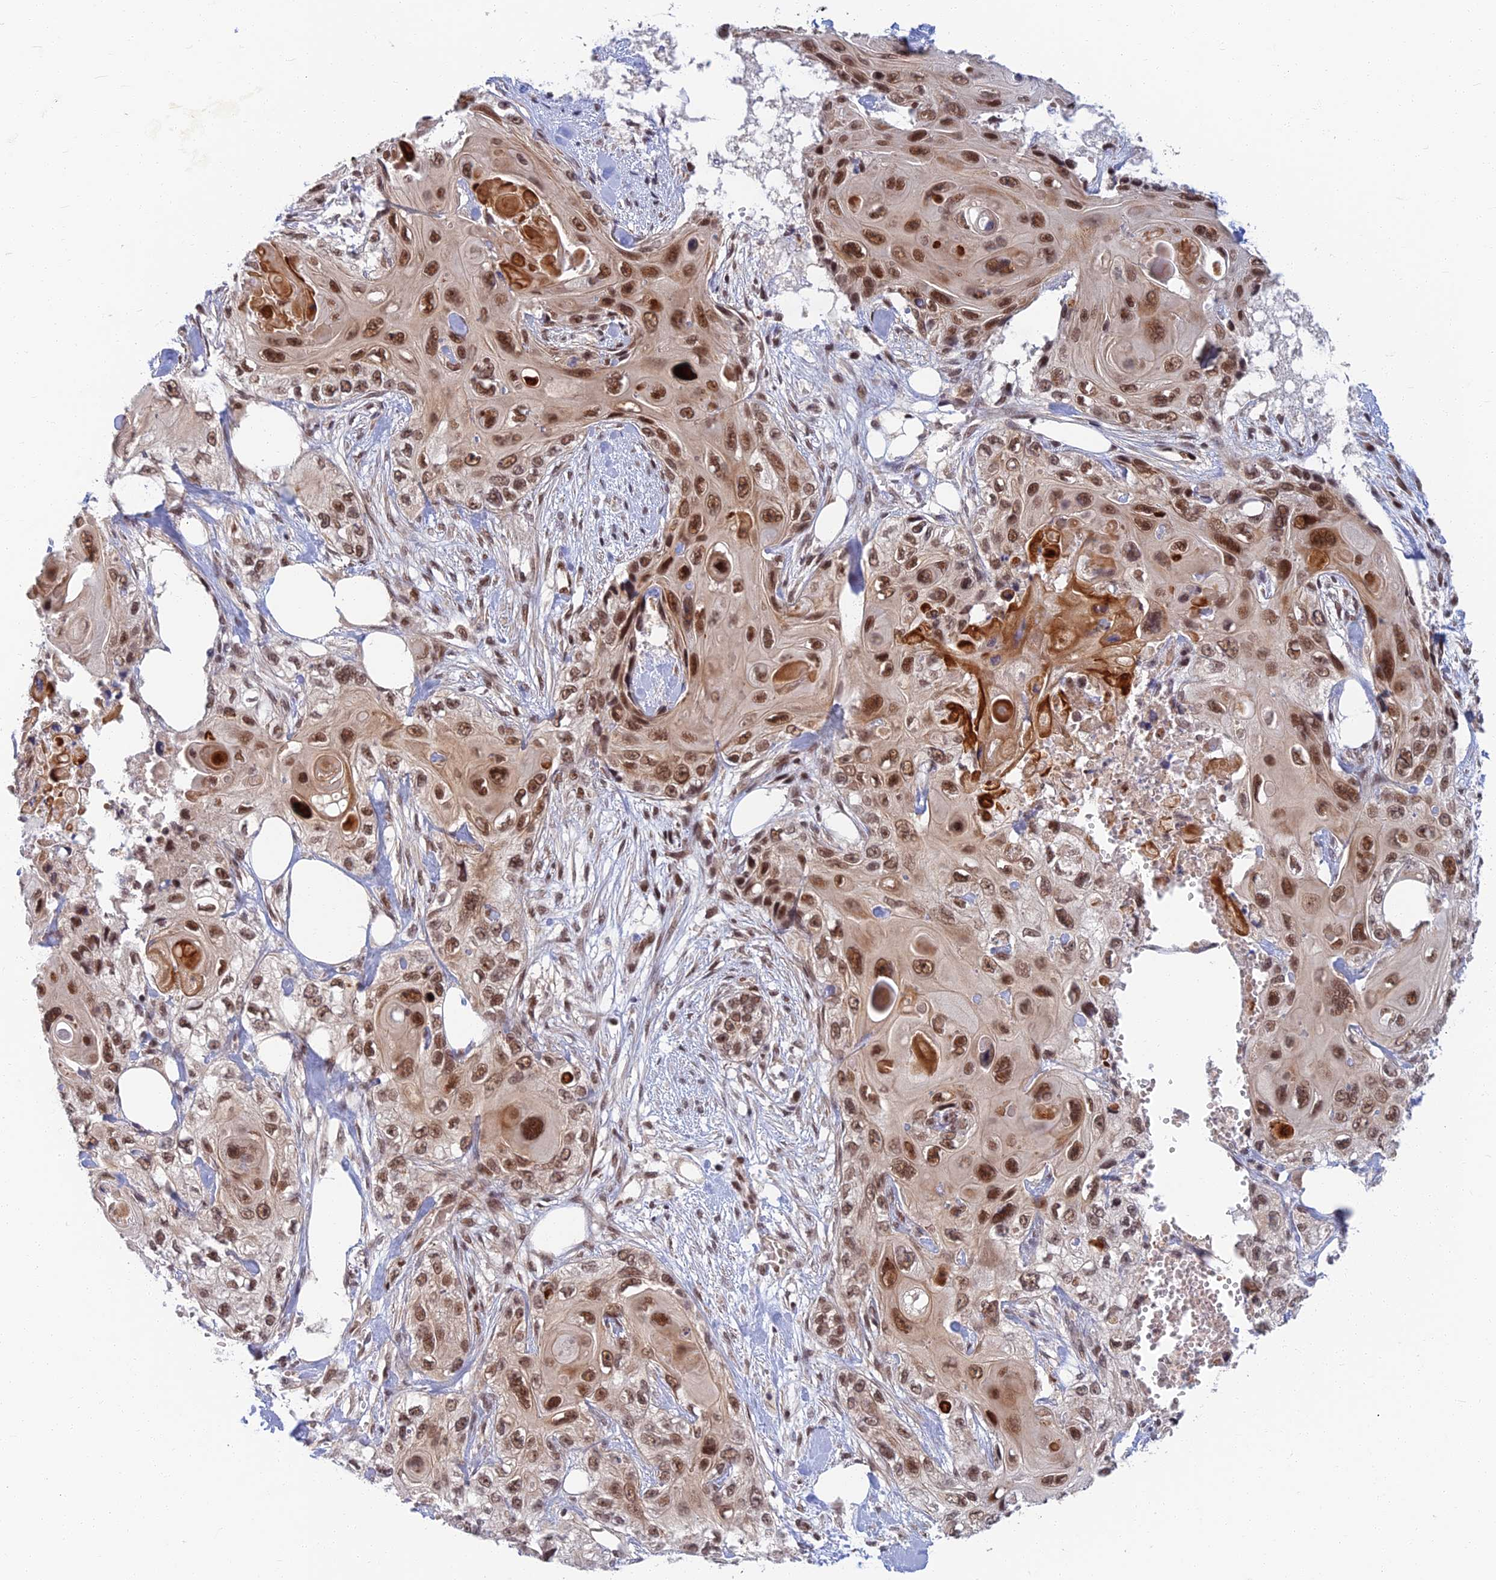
{"staining": {"intensity": "strong", "quantity": ">75%", "location": "nuclear"}, "tissue": "skin cancer", "cell_type": "Tumor cells", "image_type": "cancer", "snomed": [{"axis": "morphology", "description": "Normal tissue, NOS"}, {"axis": "morphology", "description": "Squamous cell carcinoma, NOS"}, {"axis": "topography", "description": "Skin"}], "caption": "Immunohistochemical staining of human squamous cell carcinoma (skin) demonstrates high levels of strong nuclear protein staining in approximately >75% of tumor cells.", "gene": "TCEA2", "patient": {"sex": "male", "age": 72}}